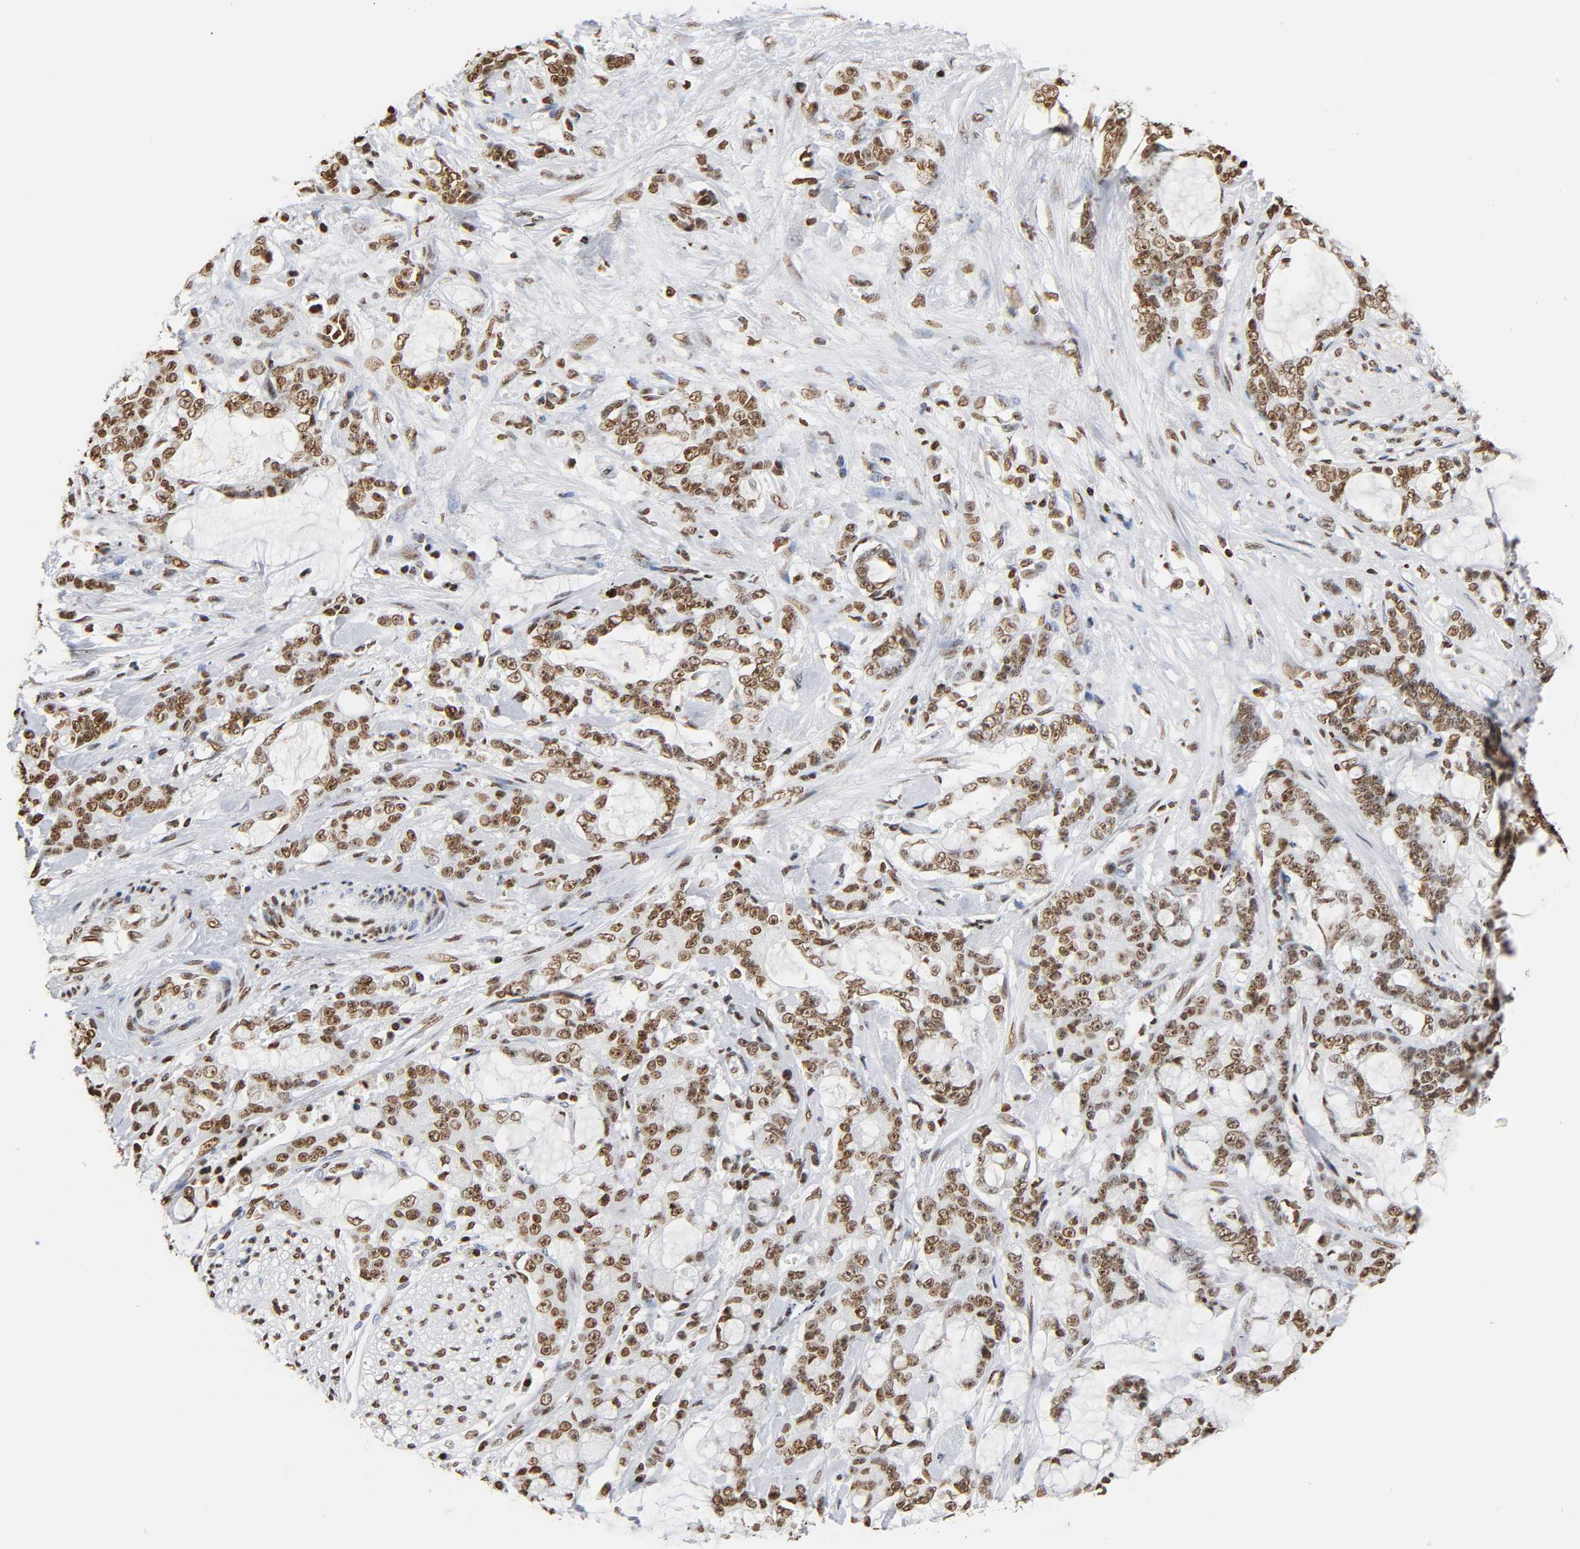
{"staining": {"intensity": "moderate", "quantity": ">75%", "location": "nuclear"}, "tissue": "pancreatic cancer", "cell_type": "Tumor cells", "image_type": "cancer", "snomed": [{"axis": "morphology", "description": "Adenocarcinoma, NOS"}, {"axis": "topography", "description": "Pancreas"}], "caption": "Pancreatic cancer (adenocarcinoma) was stained to show a protein in brown. There is medium levels of moderate nuclear staining in approximately >75% of tumor cells.", "gene": "HOXA6", "patient": {"sex": "female", "age": 73}}